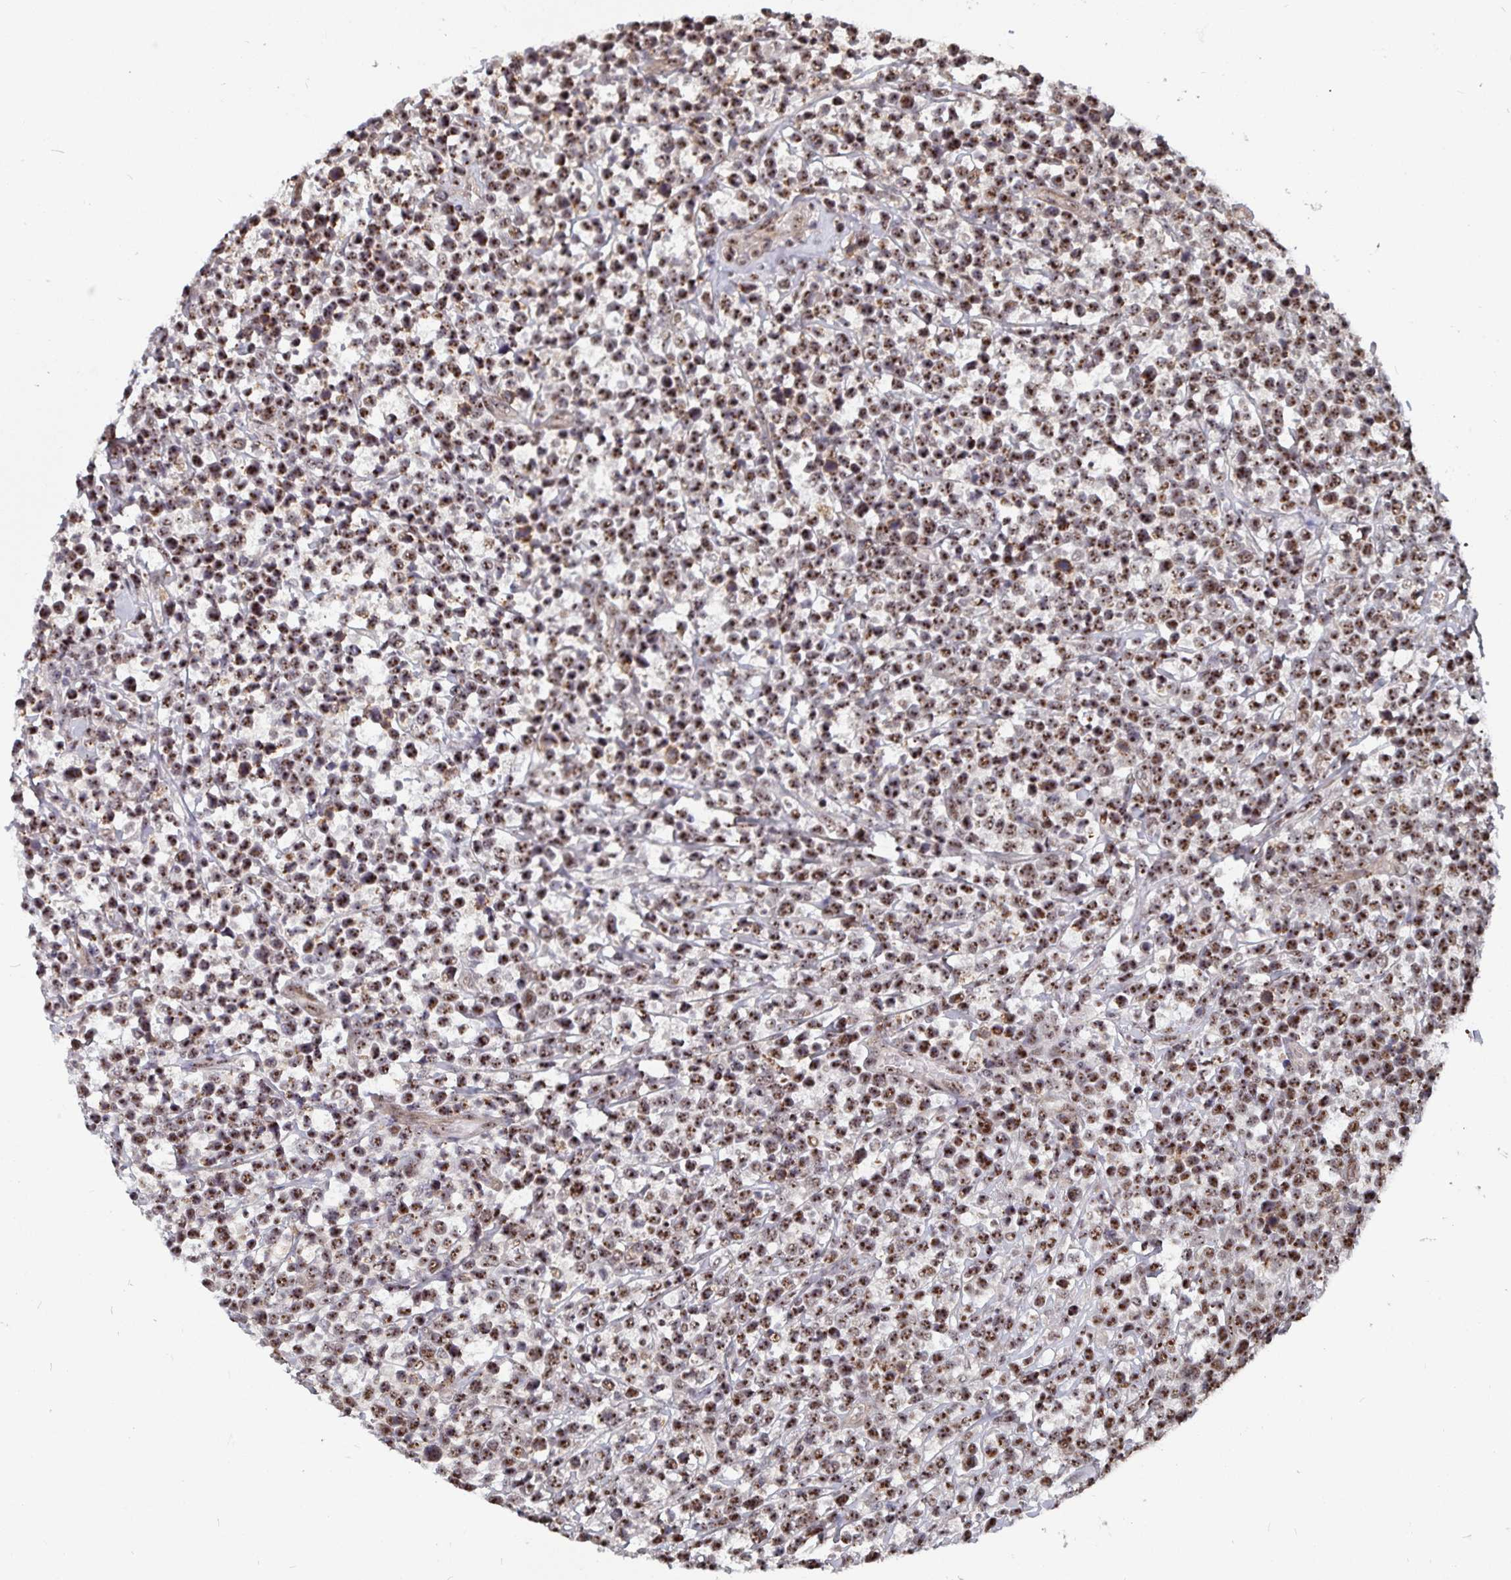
{"staining": {"intensity": "moderate", "quantity": ">75%", "location": "nuclear"}, "tissue": "lymphoma", "cell_type": "Tumor cells", "image_type": "cancer", "snomed": [{"axis": "morphology", "description": "Malignant lymphoma, non-Hodgkin's type, High grade"}, {"axis": "topography", "description": "Soft tissue"}], "caption": "Protein expression analysis of human lymphoma reveals moderate nuclear positivity in approximately >75% of tumor cells. (Stains: DAB in brown, nuclei in blue, Microscopy: brightfield microscopy at high magnification).", "gene": "LAS1L", "patient": {"sex": "female", "age": 56}}